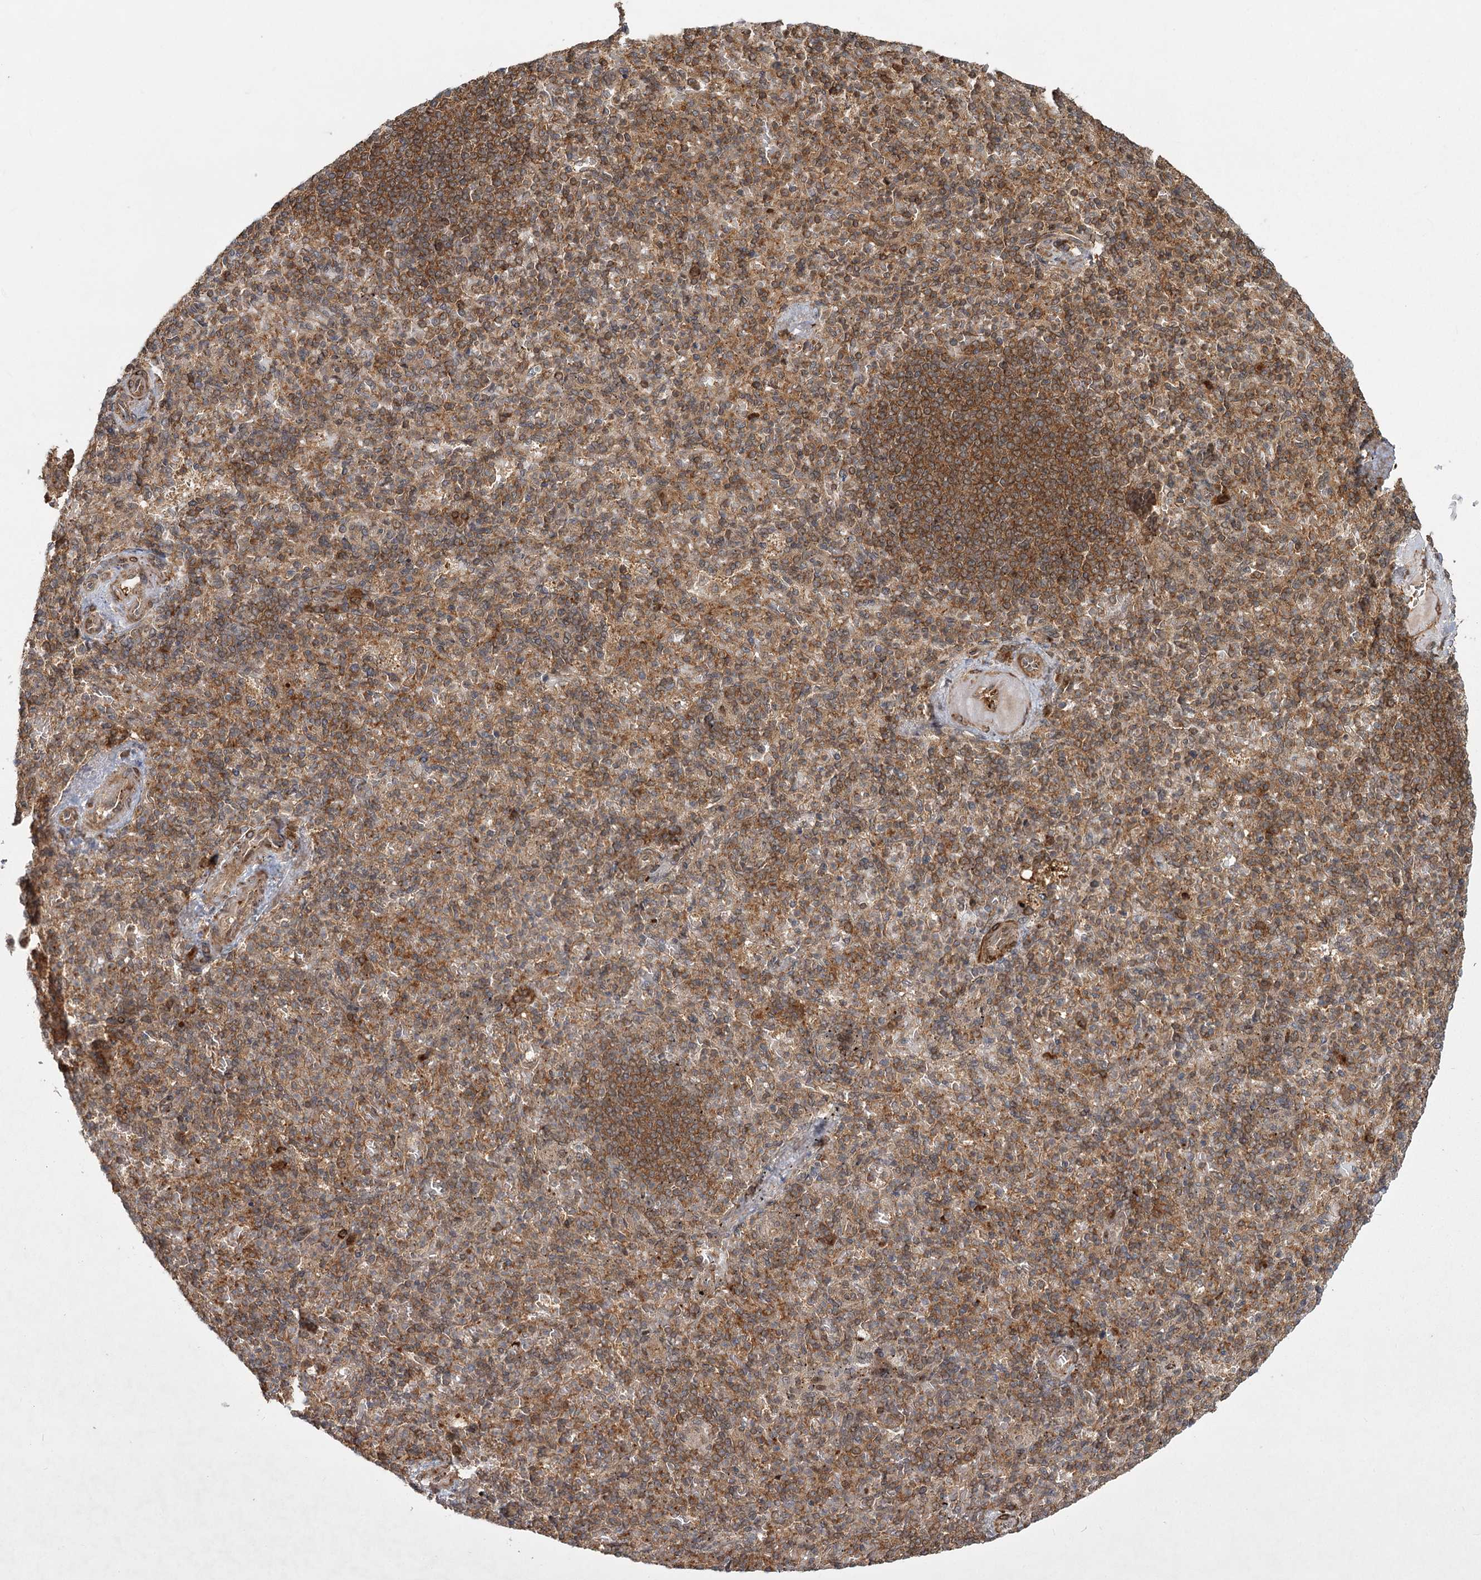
{"staining": {"intensity": "moderate", "quantity": ">75%", "location": "cytoplasmic/membranous"}, "tissue": "spleen", "cell_type": "Cells in red pulp", "image_type": "normal", "snomed": [{"axis": "morphology", "description": "Normal tissue, NOS"}, {"axis": "topography", "description": "Spleen"}], "caption": "Moderate cytoplasmic/membranous protein expression is identified in approximately >75% of cells in red pulp in spleen. The staining is performed using DAB brown chromogen to label protein expression. The nuclei are counter-stained blue using hematoxylin.", "gene": "MDFIC", "patient": {"sex": "female", "age": 74}}